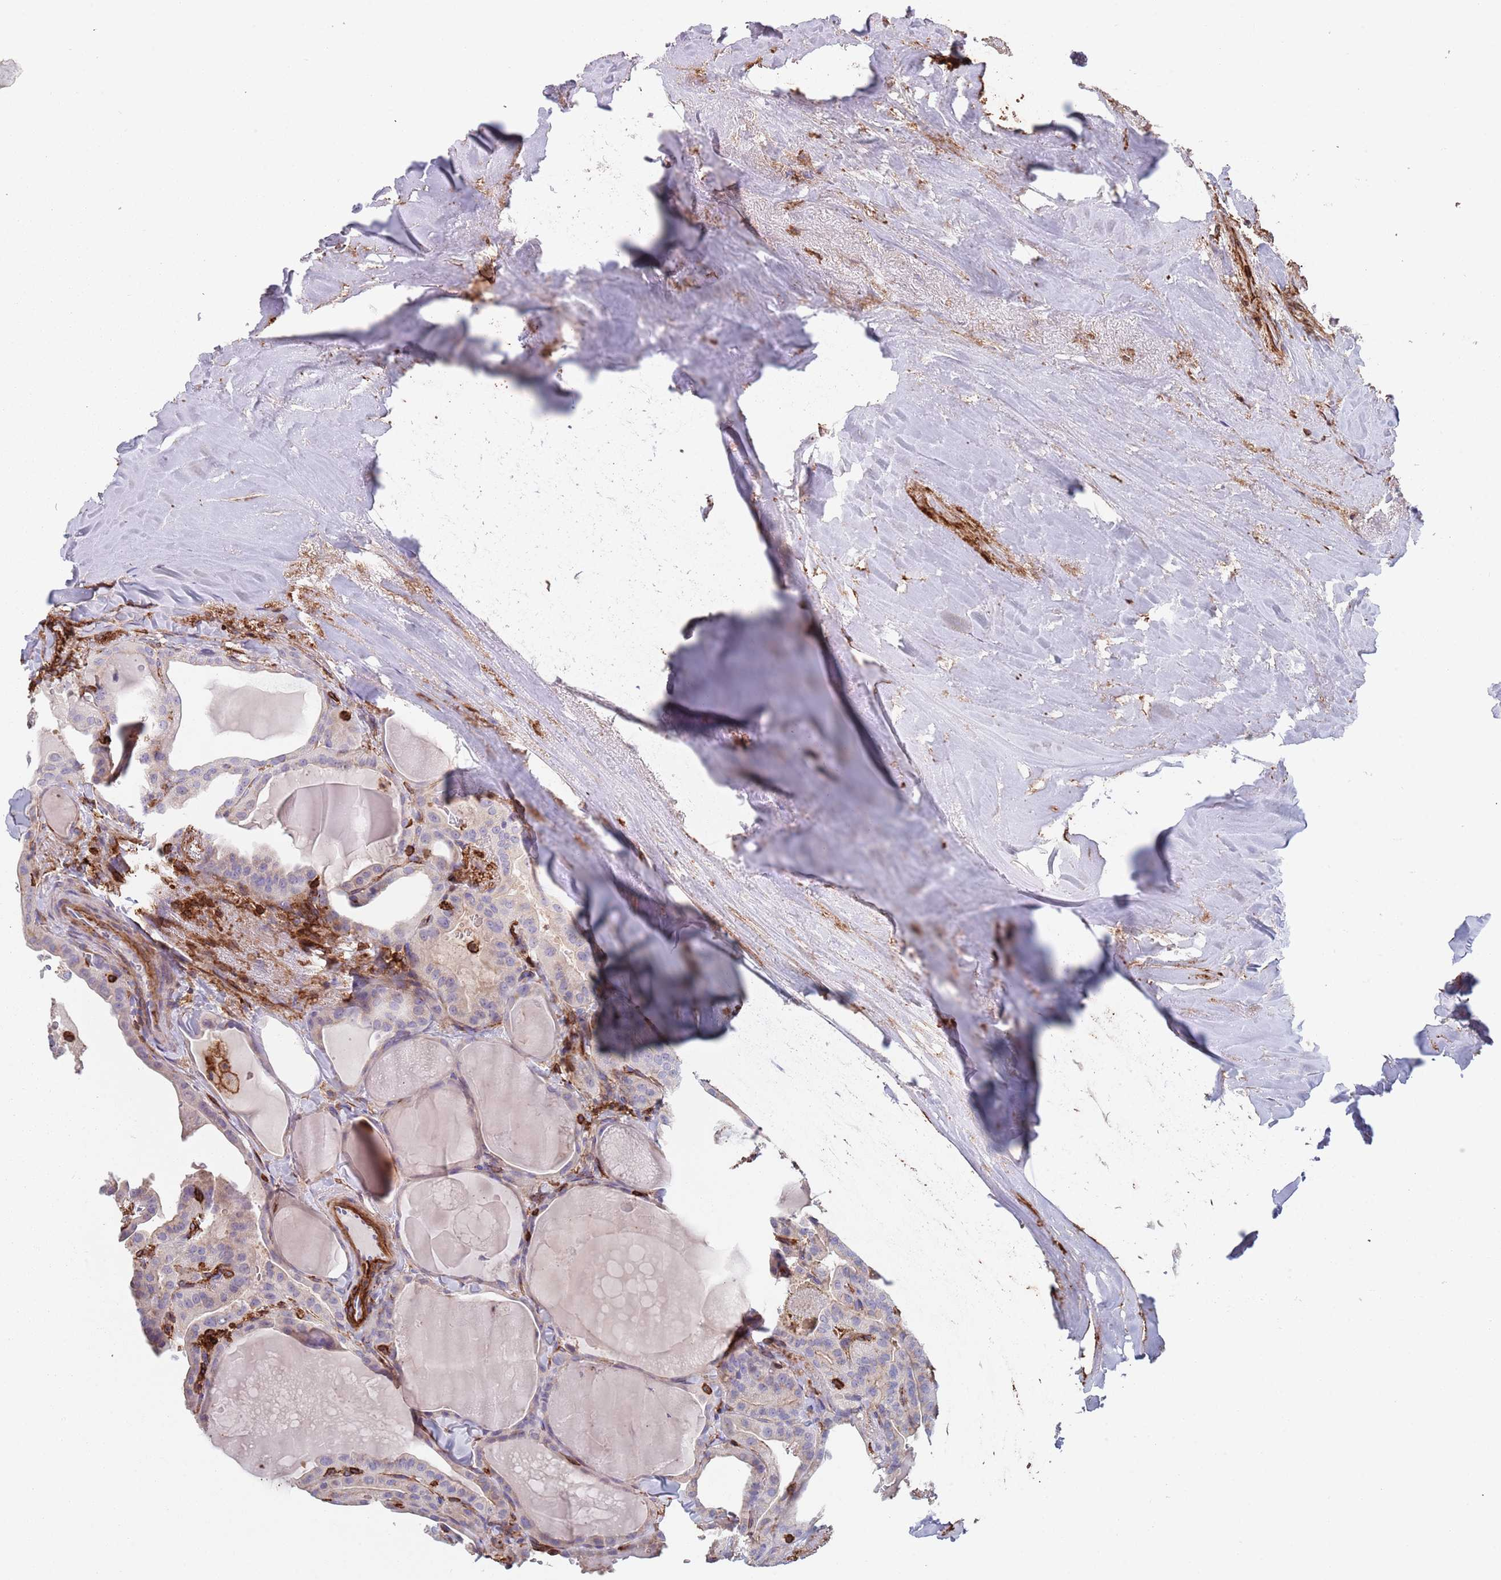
{"staining": {"intensity": "negative", "quantity": "none", "location": "none"}, "tissue": "thyroid cancer", "cell_type": "Tumor cells", "image_type": "cancer", "snomed": [{"axis": "morphology", "description": "Papillary adenocarcinoma, NOS"}, {"axis": "topography", "description": "Thyroid gland"}], "caption": "Tumor cells show no significant protein expression in thyroid papillary adenocarcinoma.", "gene": "RNF144A", "patient": {"sex": "male", "age": 52}}